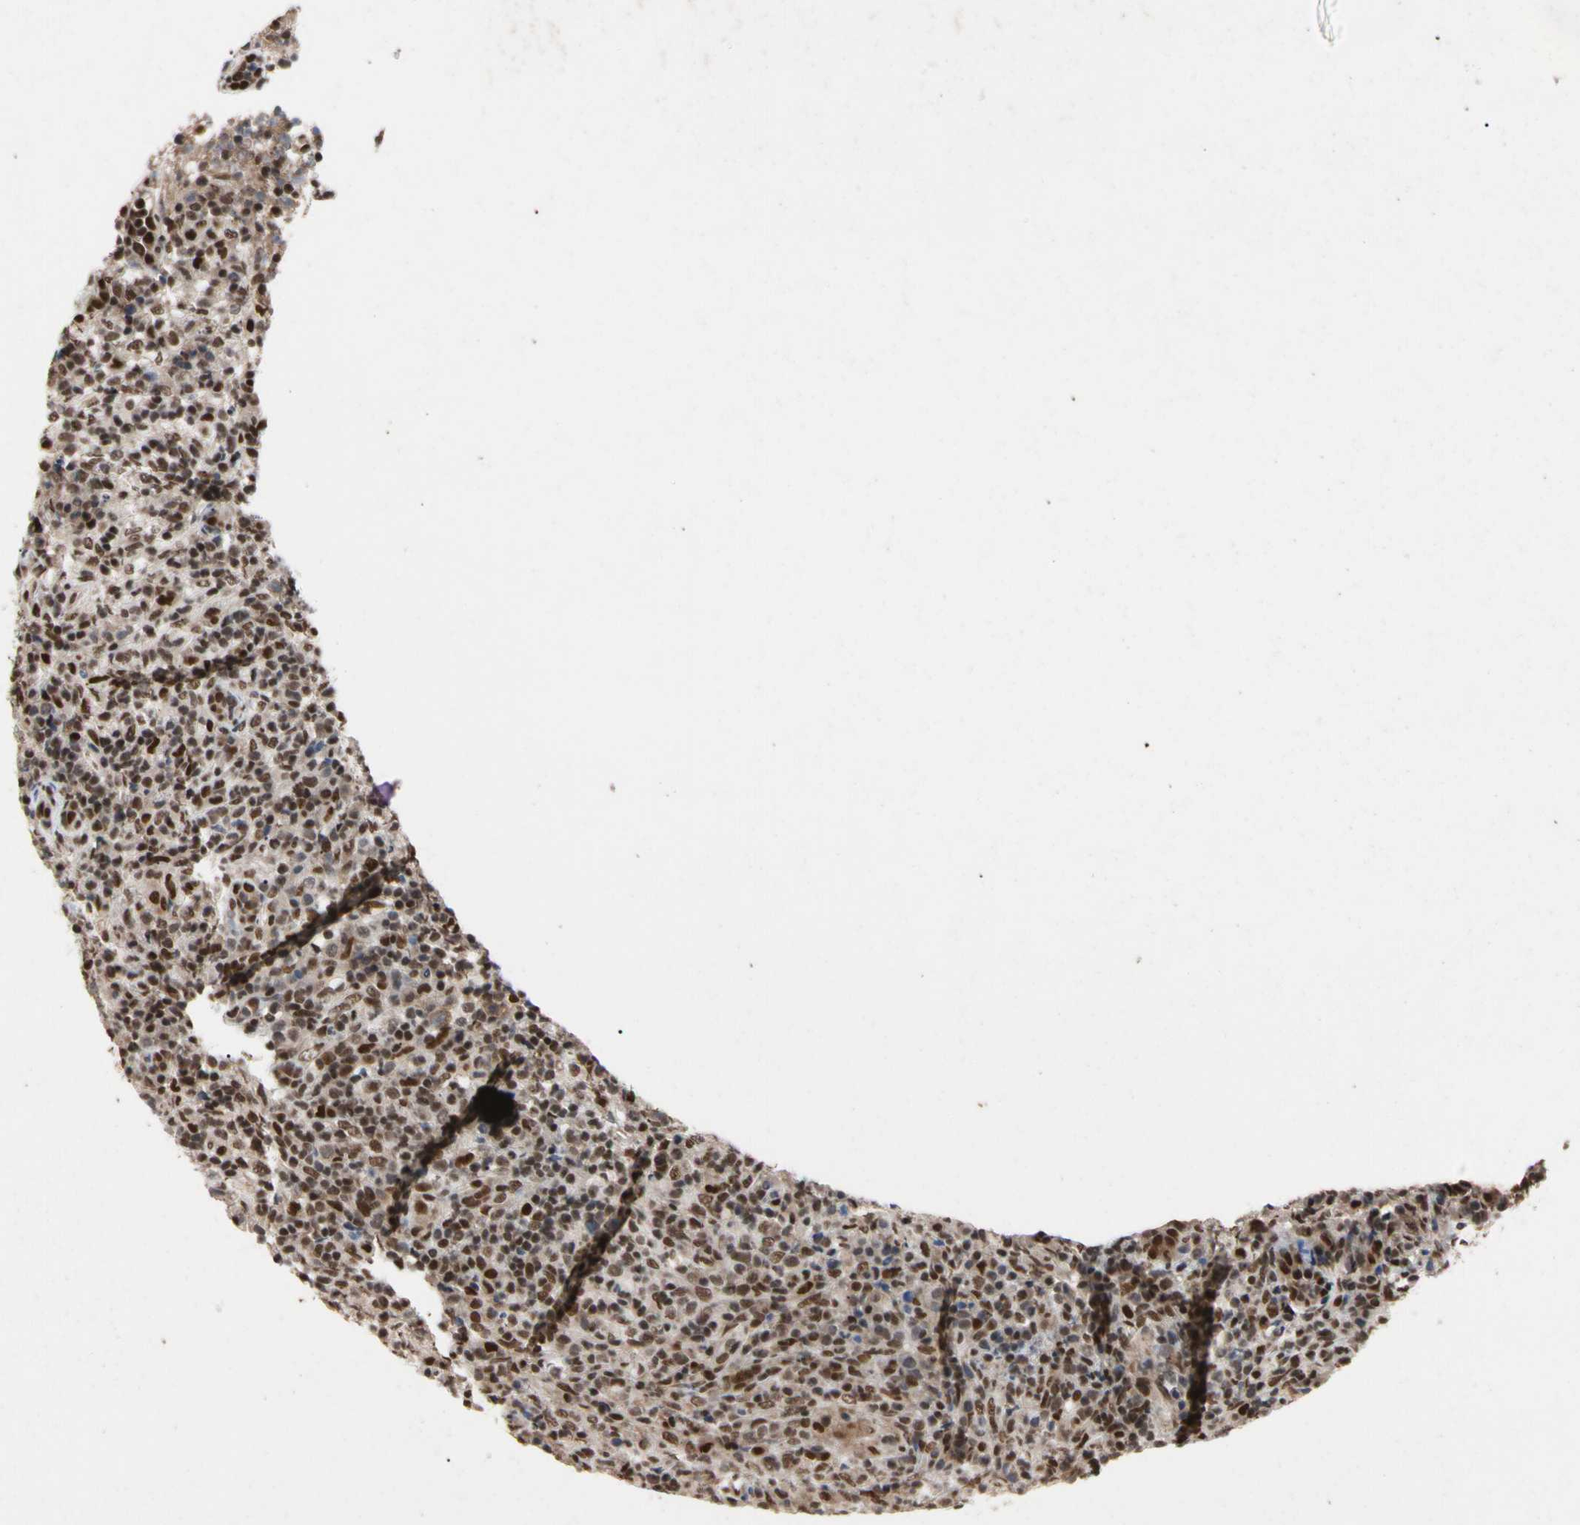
{"staining": {"intensity": "strong", "quantity": ">75%", "location": "nuclear"}, "tissue": "lymphoma", "cell_type": "Tumor cells", "image_type": "cancer", "snomed": [{"axis": "morphology", "description": "Malignant lymphoma, non-Hodgkin's type, High grade"}, {"axis": "topography", "description": "Lymph node"}], "caption": "An immunohistochemistry micrograph of tumor tissue is shown. Protein staining in brown highlights strong nuclear positivity in lymphoma within tumor cells. The staining is performed using DAB brown chromogen to label protein expression. The nuclei are counter-stained blue using hematoxylin.", "gene": "FAM98B", "patient": {"sex": "female", "age": 76}}